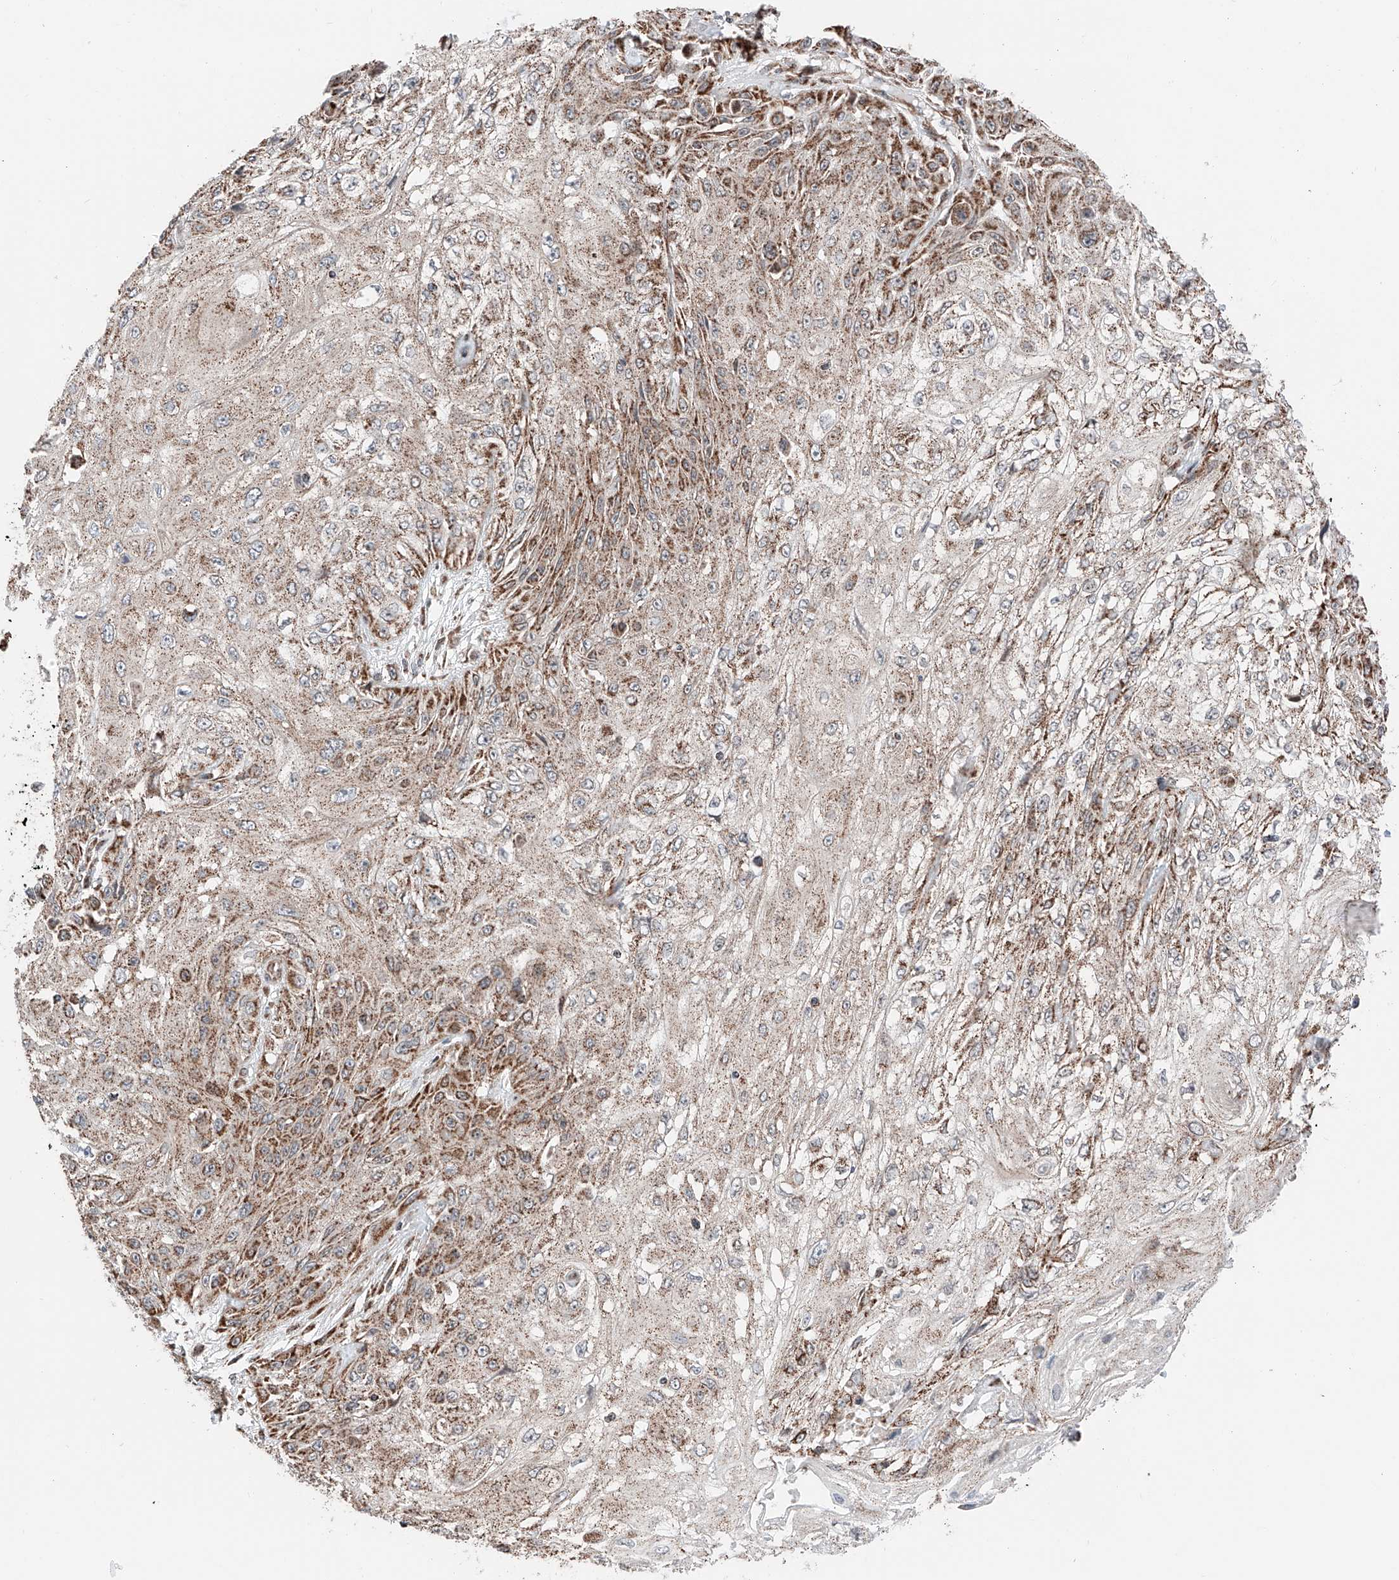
{"staining": {"intensity": "moderate", "quantity": "25%-75%", "location": "cytoplasmic/membranous"}, "tissue": "skin cancer", "cell_type": "Tumor cells", "image_type": "cancer", "snomed": [{"axis": "morphology", "description": "Squamous cell carcinoma, NOS"}, {"axis": "morphology", "description": "Squamous cell carcinoma, metastatic, NOS"}, {"axis": "topography", "description": "Skin"}, {"axis": "topography", "description": "Lymph node"}], "caption": "Immunohistochemistry (IHC) (DAB (3,3'-diaminobenzidine)) staining of human skin metastatic squamous cell carcinoma displays moderate cytoplasmic/membranous protein staining in approximately 25%-75% of tumor cells.", "gene": "ZSCAN29", "patient": {"sex": "male", "age": 75}}